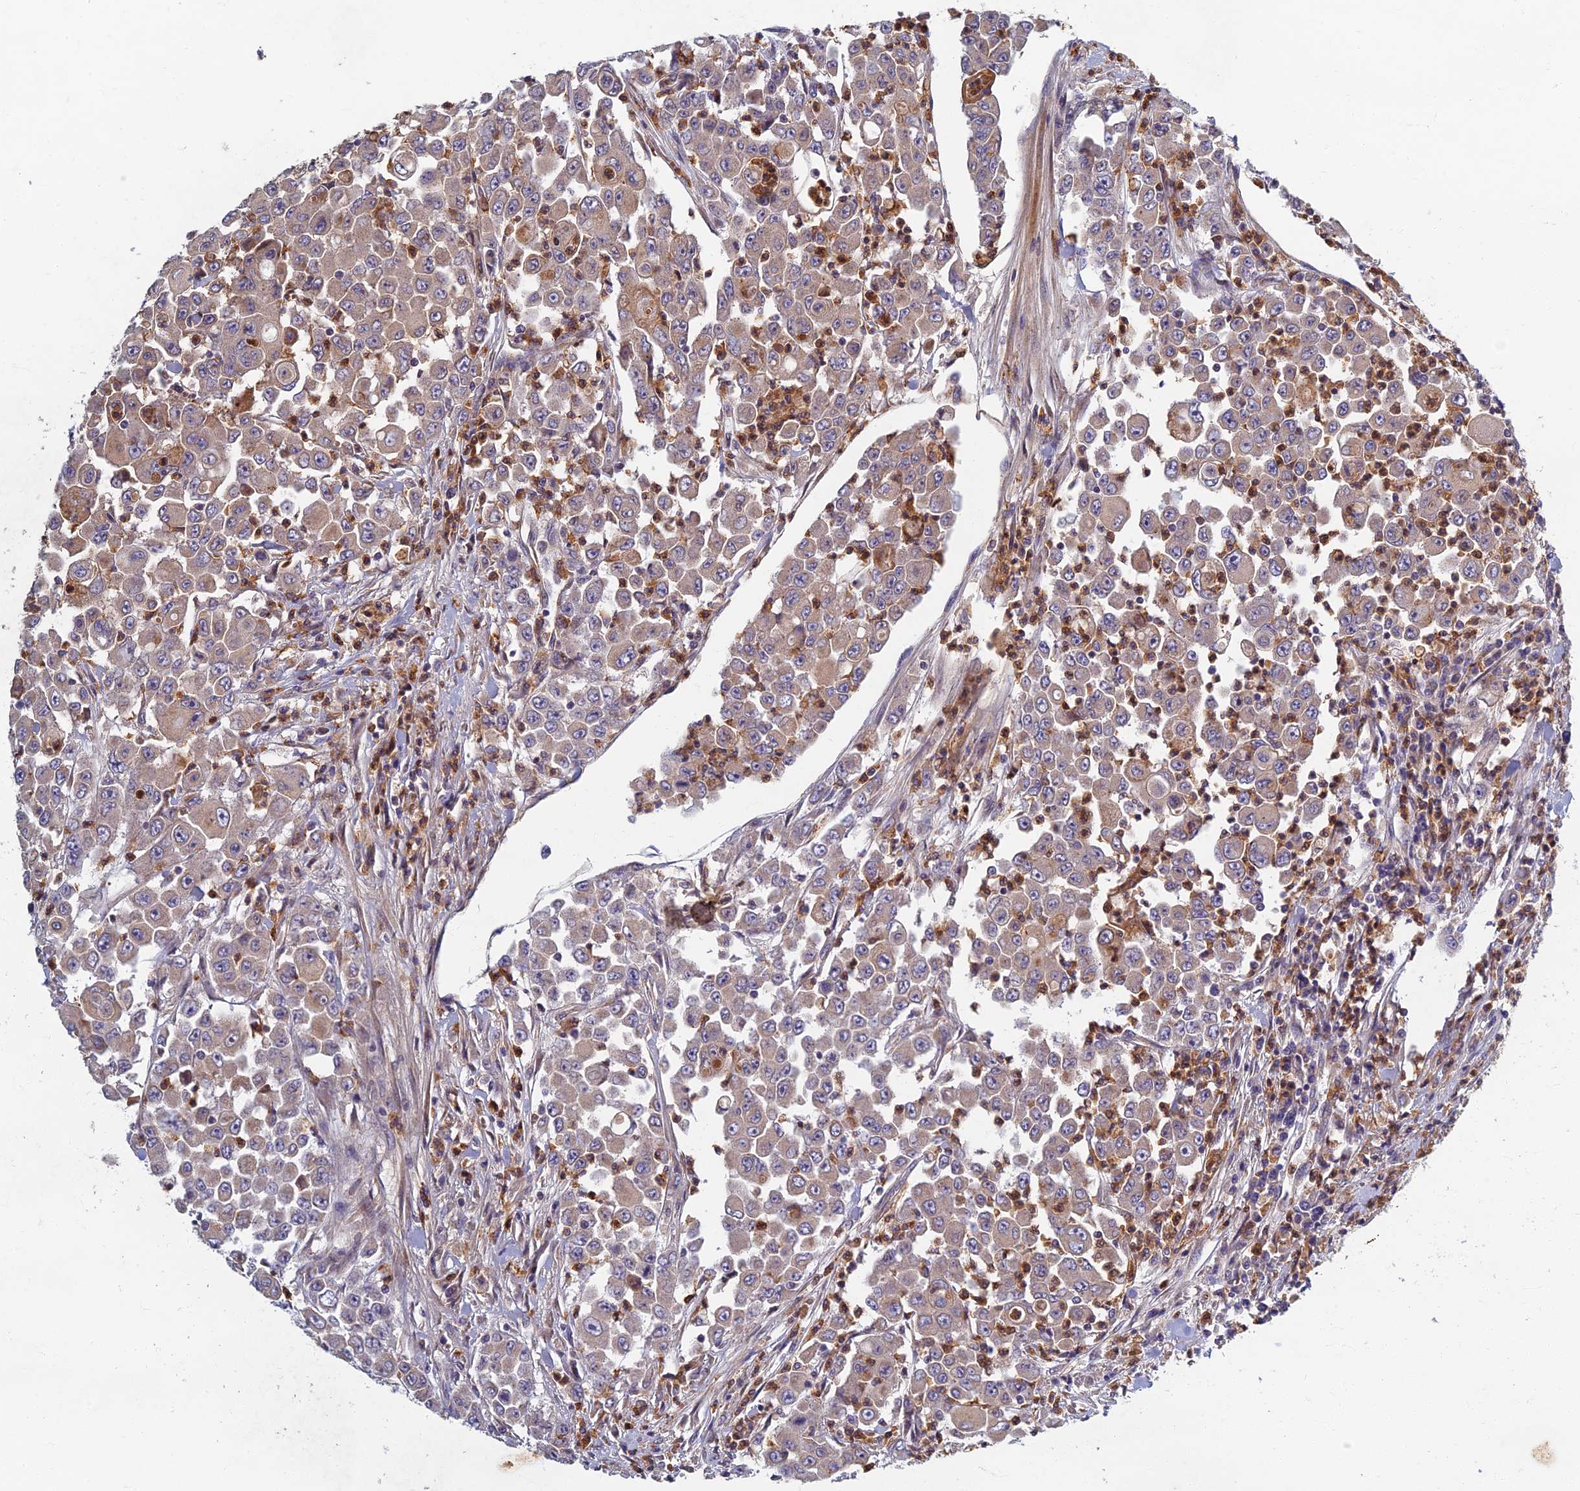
{"staining": {"intensity": "weak", "quantity": "<25%", "location": "cytoplasmic/membranous"}, "tissue": "colorectal cancer", "cell_type": "Tumor cells", "image_type": "cancer", "snomed": [{"axis": "morphology", "description": "Adenocarcinoma, NOS"}, {"axis": "topography", "description": "Colon"}], "caption": "DAB (3,3'-diaminobenzidine) immunohistochemical staining of colorectal cancer (adenocarcinoma) exhibits no significant staining in tumor cells.", "gene": "SOGA1", "patient": {"sex": "male", "age": 51}}